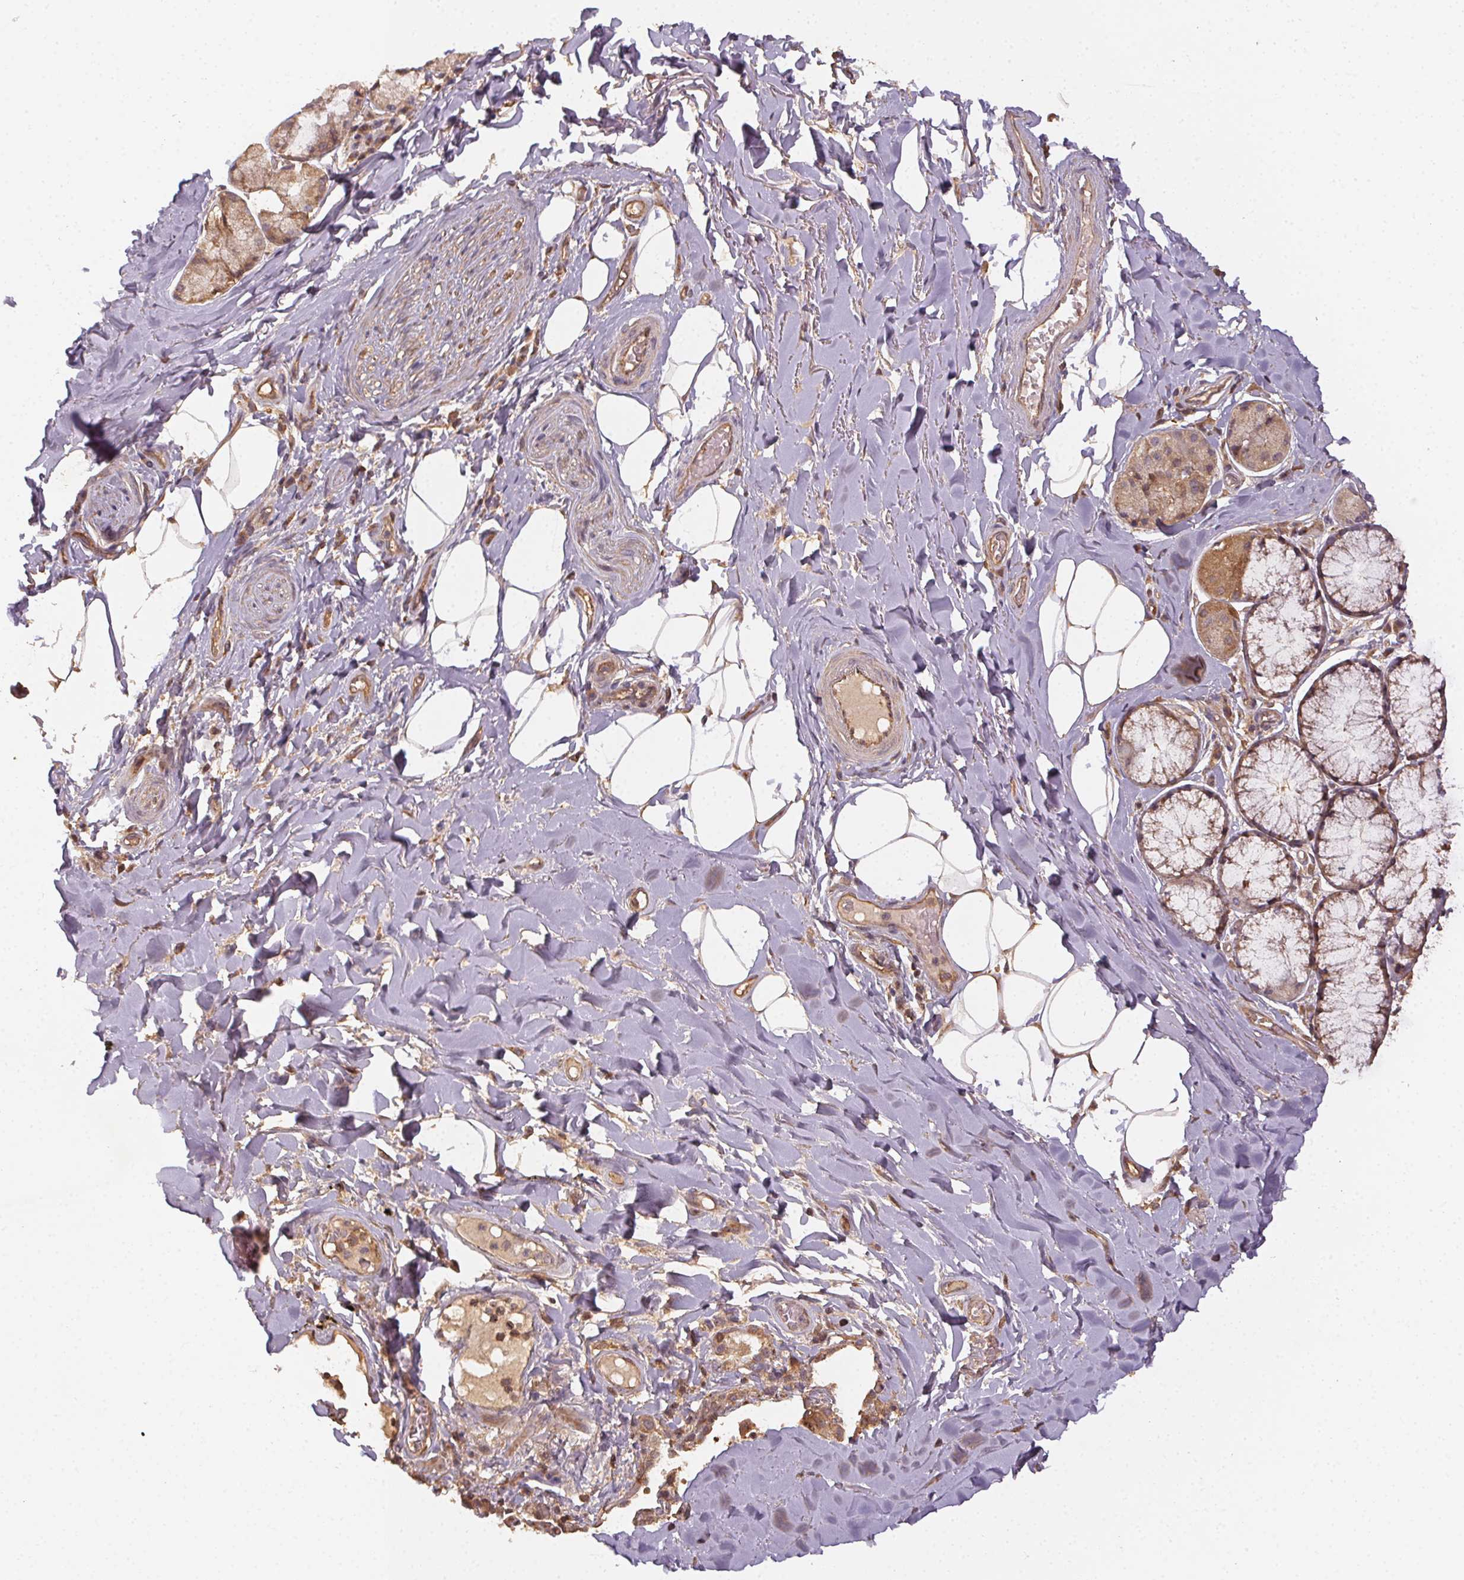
{"staining": {"intensity": "weak", "quantity": ">75%", "location": "cytoplasmic/membranous"}, "tissue": "adipose tissue", "cell_type": "Adipocytes", "image_type": "normal", "snomed": [{"axis": "morphology", "description": "Normal tissue, NOS"}, {"axis": "topography", "description": "Cartilage tissue"}, {"axis": "topography", "description": "Bronchus"}], "caption": "Immunohistochemical staining of benign adipose tissue displays low levels of weak cytoplasmic/membranous positivity in about >75% of adipocytes.", "gene": "RALA", "patient": {"sex": "male", "age": 64}}